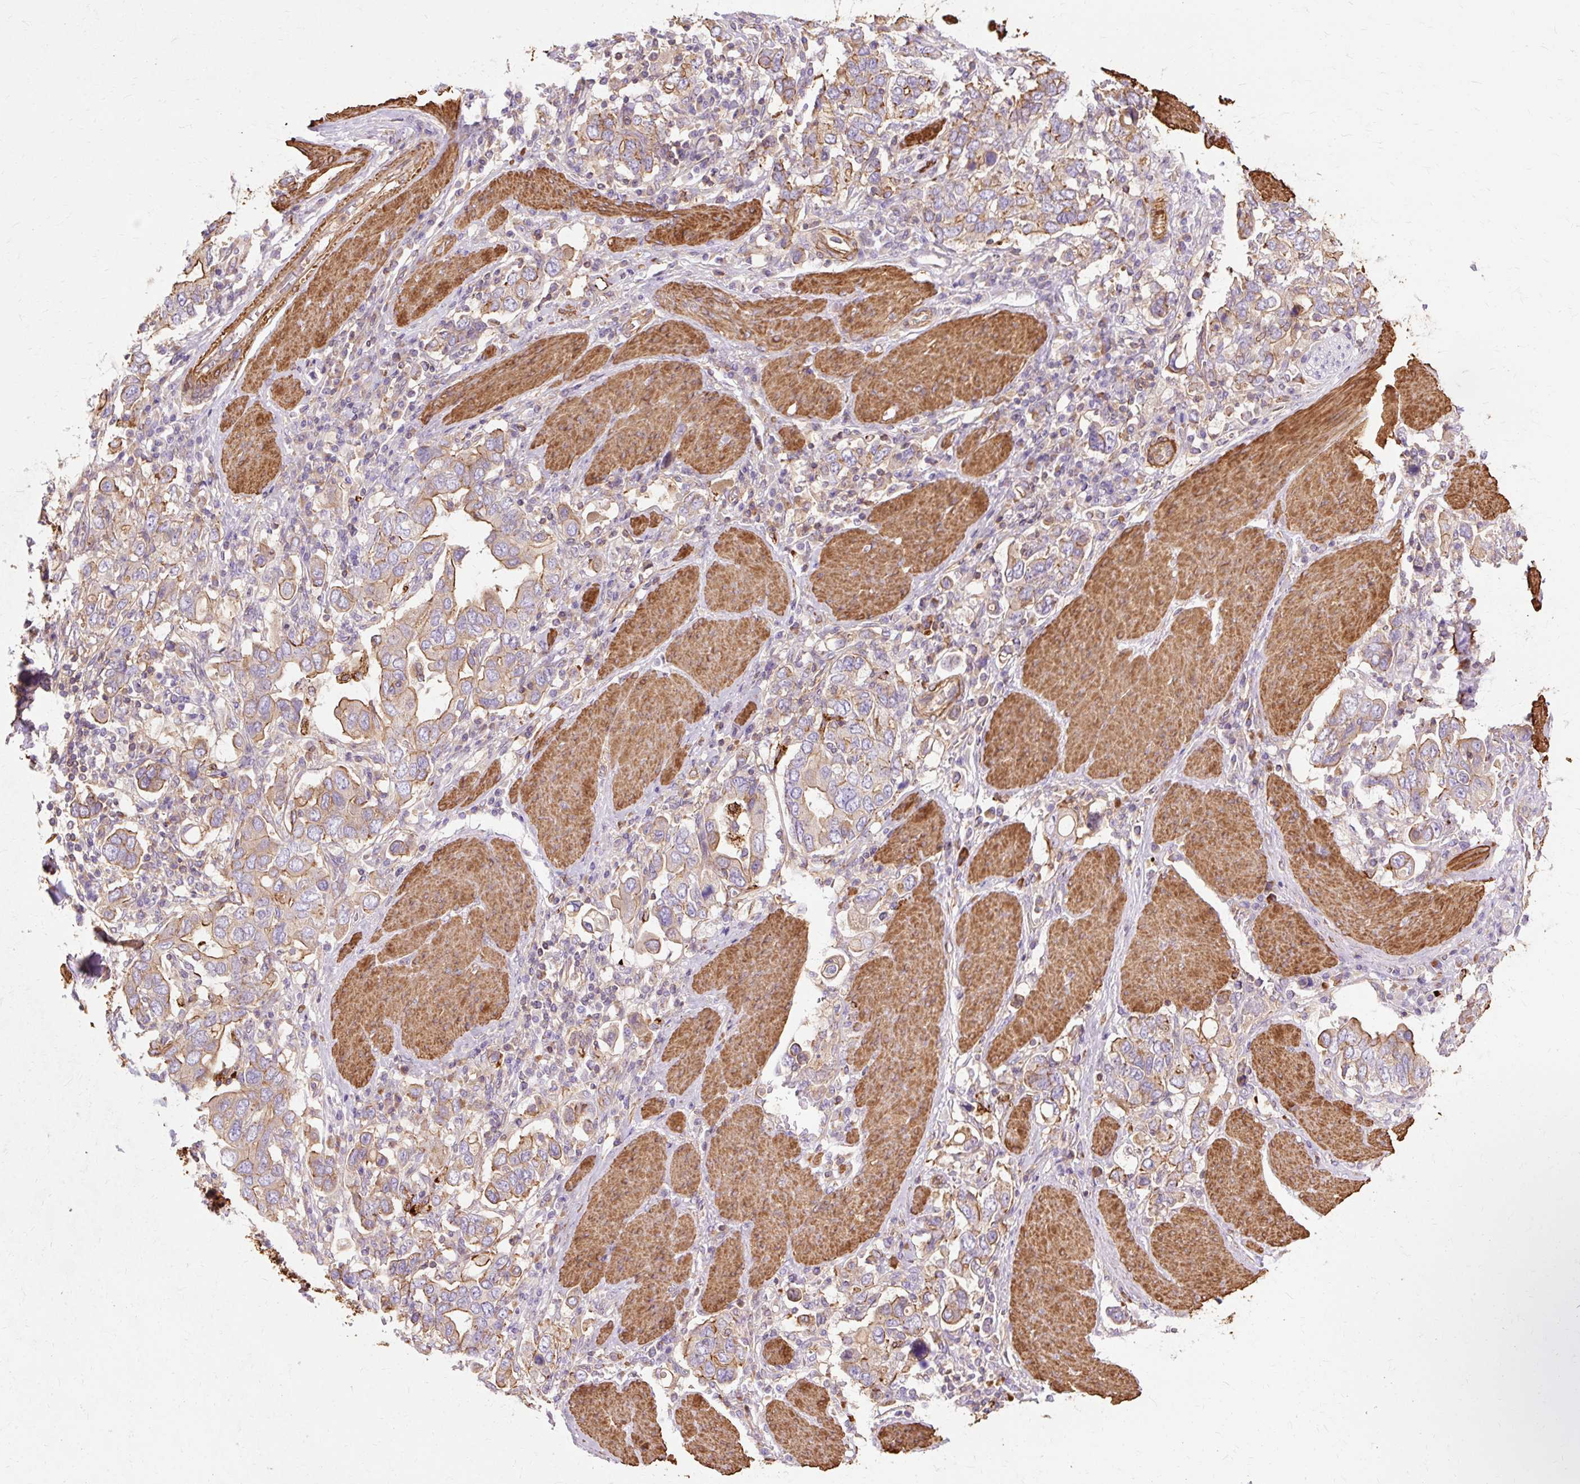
{"staining": {"intensity": "moderate", "quantity": "25%-75%", "location": "cytoplasmic/membranous"}, "tissue": "stomach cancer", "cell_type": "Tumor cells", "image_type": "cancer", "snomed": [{"axis": "morphology", "description": "Adenocarcinoma, NOS"}, {"axis": "topography", "description": "Stomach, upper"}], "caption": "Immunohistochemistry (DAB) staining of human adenocarcinoma (stomach) reveals moderate cytoplasmic/membranous protein expression in about 25%-75% of tumor cells. (Brightfield microscopy of DAB IHC at high magnification).", "gene": "TBC1D2B", "patient": {"sex": "male", "age": 62}}